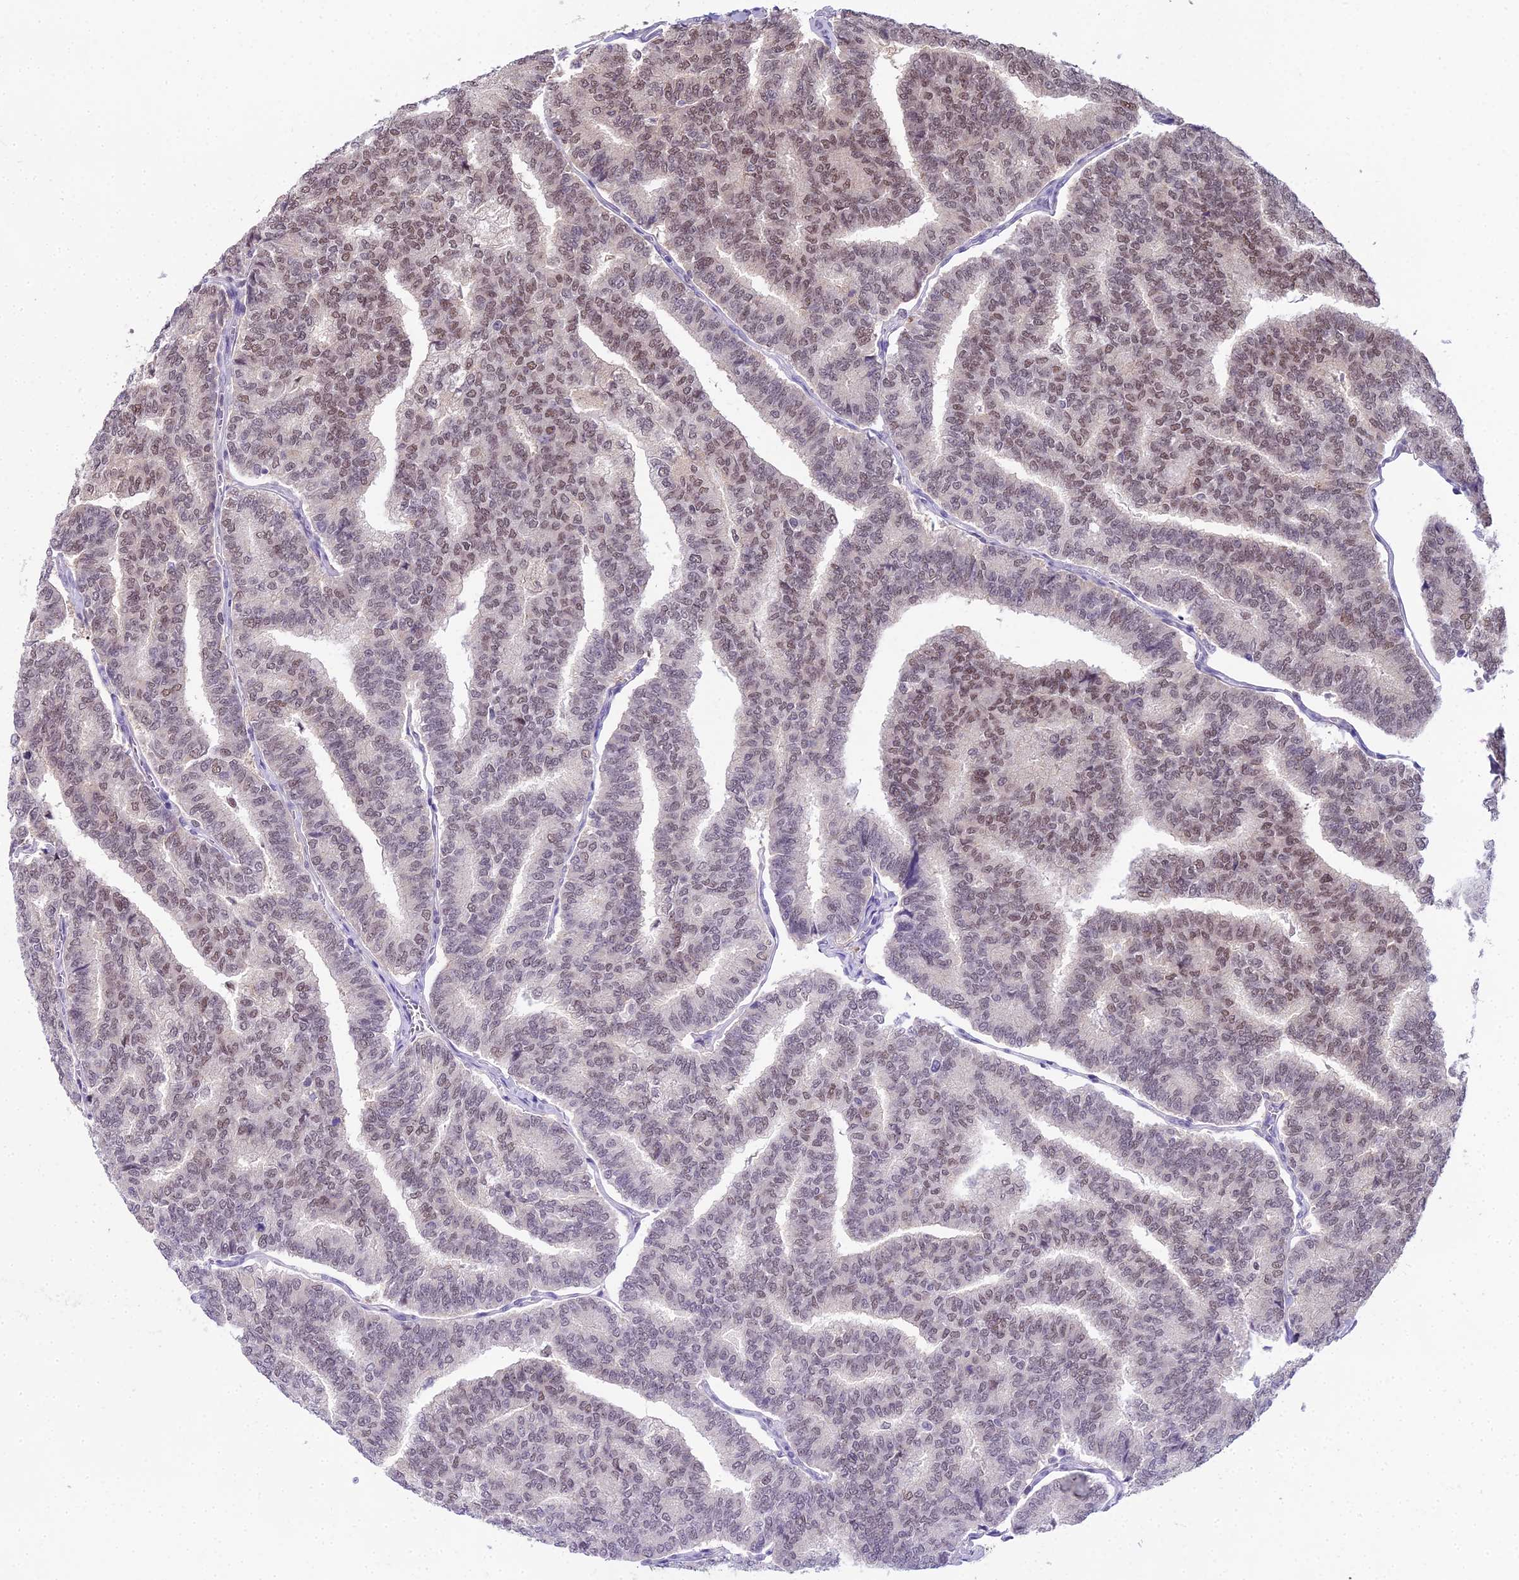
{"staining": {"intensity": "moderate", "quantity": "25%-75%", "location": "nuclear"}, "tissue": "thyroid cancer", "cell_type": "Tumor cells", "image_type": "cancer", "snomed": [{"axis": "morphology", "description": "Papillary adenocarcinoma, NOS"}, {"axis": "topography", "description": "Thyroid gland"}], "caption": "Human thyroid cancer stained with a brown dye demonstrates moderate nuclear positive staining in about 25%-75% of tumor cells.", "gene": "MAT2A", "patient": {"sex": "female", "age": 35}}